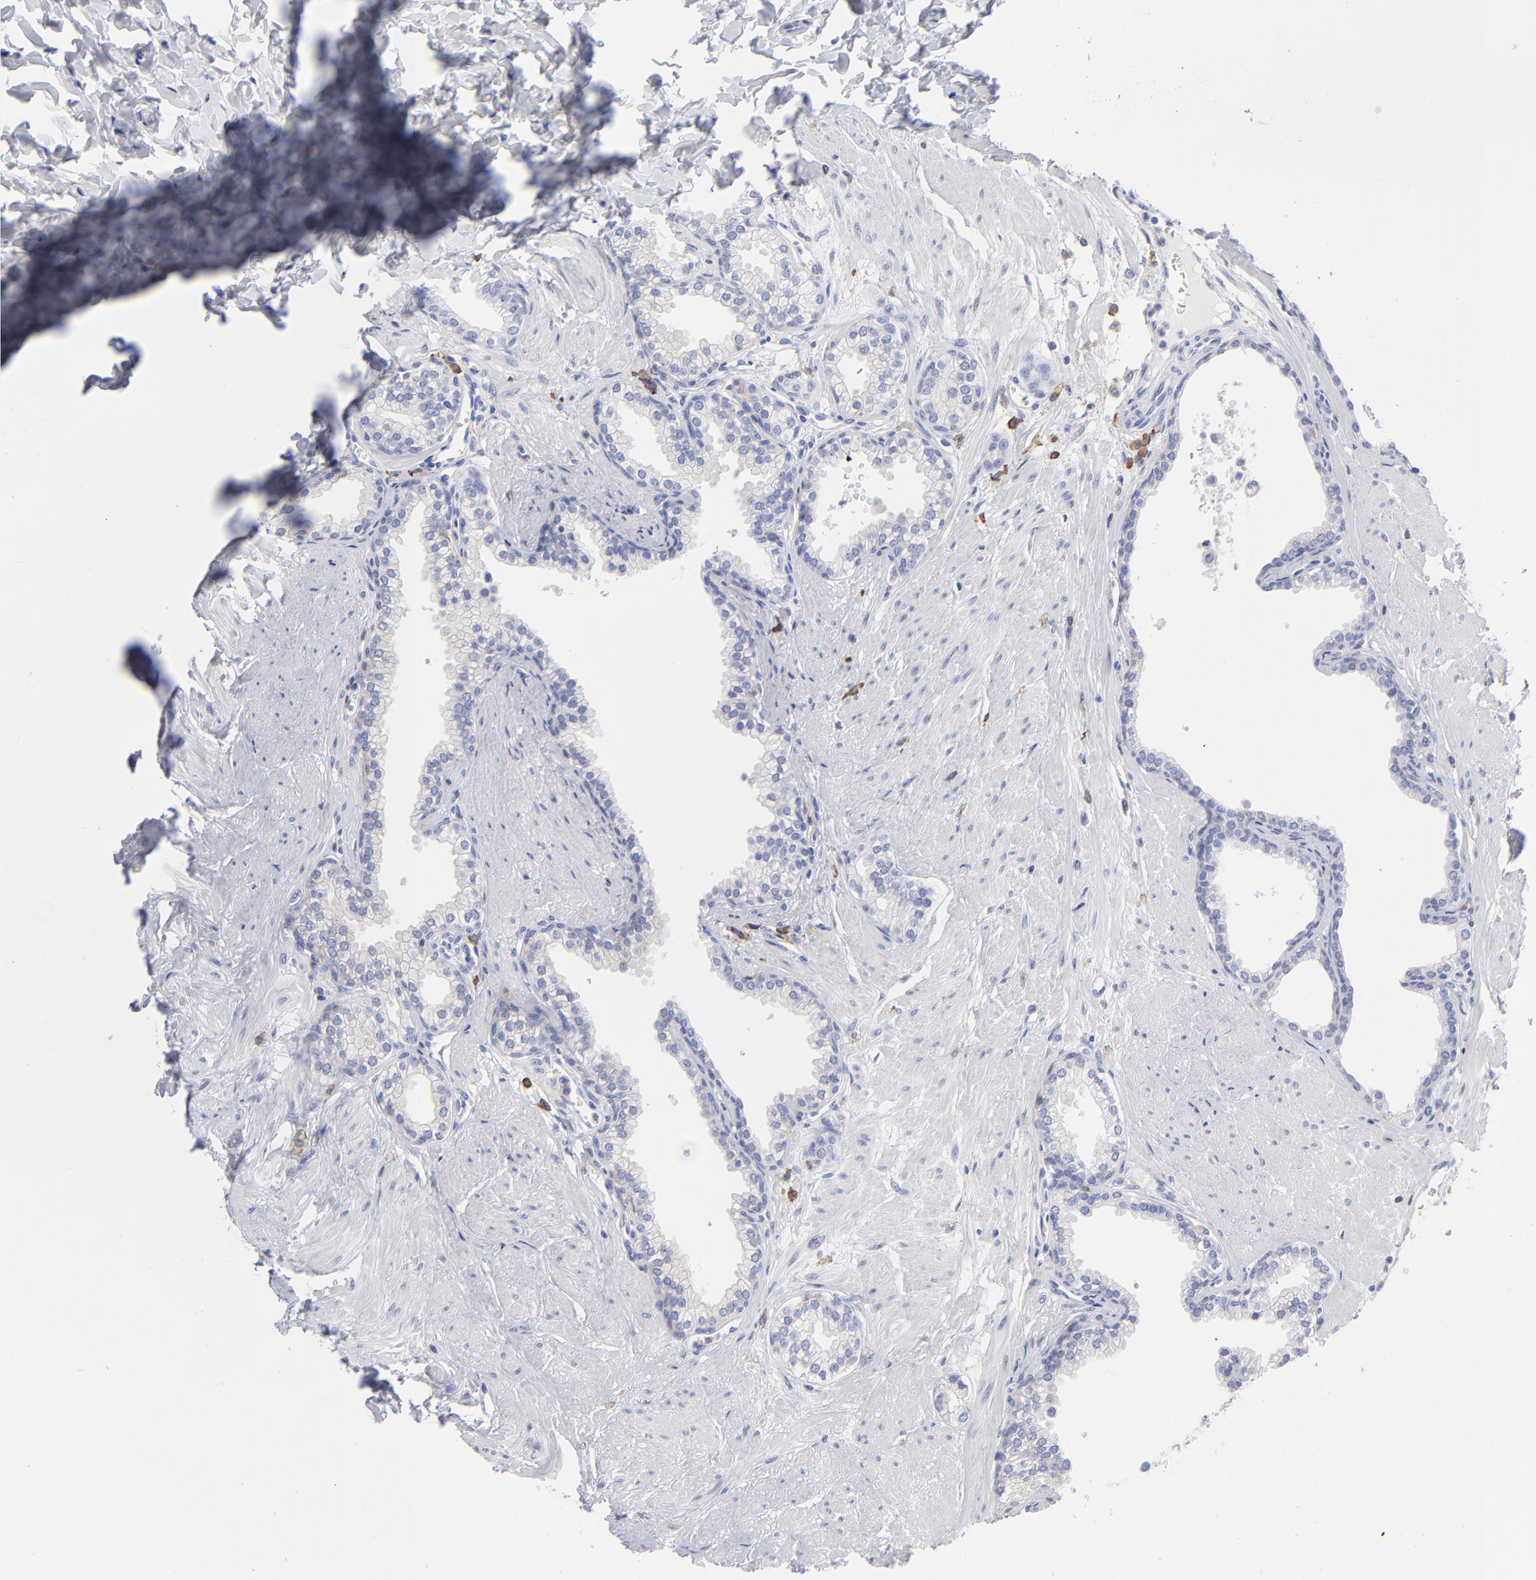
{"staining": {"intensity": "negative", "quantity": "none", "location": "none"}, "tissue": "prostate", "cell_type": "Glandular cells", "image_type": "normal", "snomed": [{"axis": "morphology", "description": "Normal tissue, NOS"}, {"axis": "topography", "description": "Prostate"}], "caption": "Glandular cells are negative for brown protein staining in unremarkable prostate. (DAB IHC with hematoxylin counter stain).", "gene": "LAT2", "patient": {"sex": "male", "age": 64}}